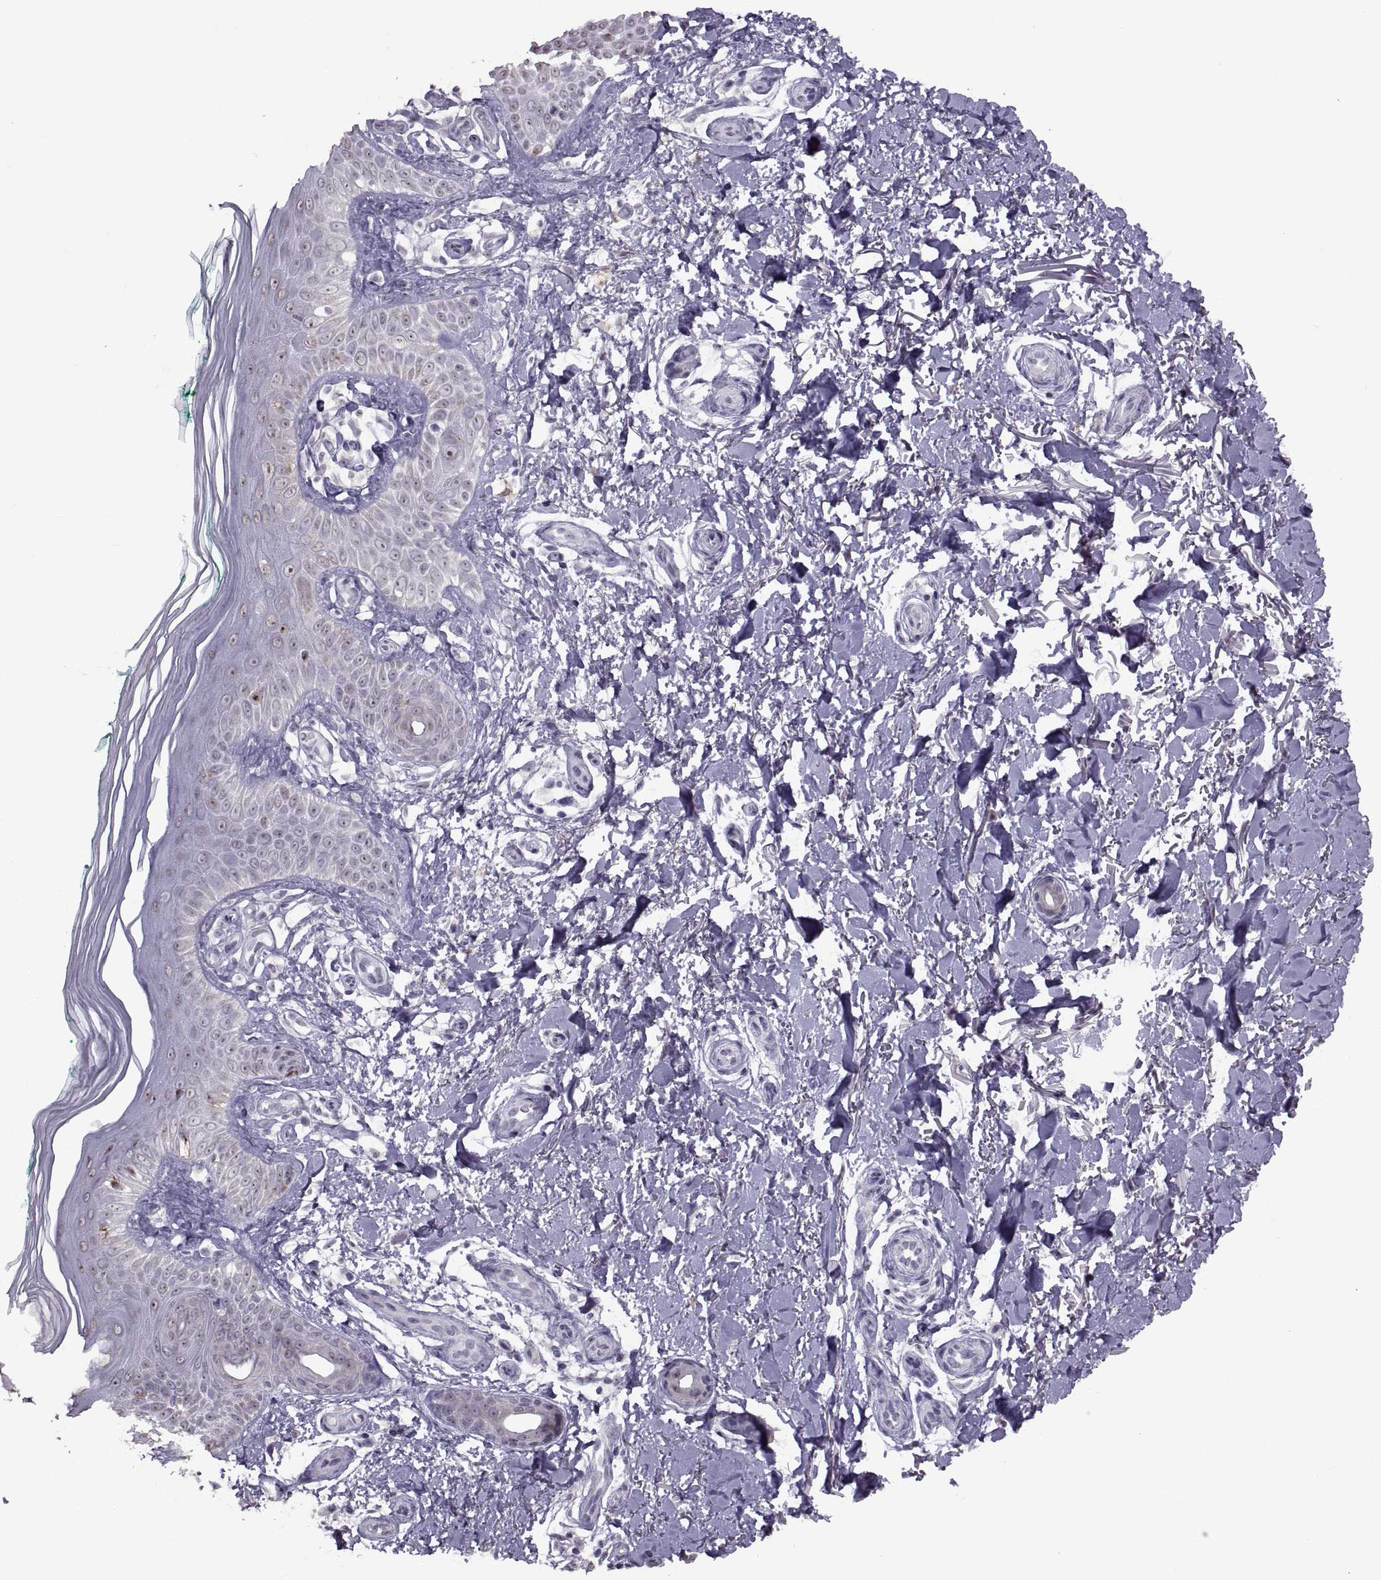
{"staining": {"intensity": "negative", "quantity": "none", "location": "none"}, "tissue": "skin", "cell_type": "Fibroblasts", "image_type": "normal", "snomed": [{"axis": "morphology", "description": "Normal tissue, NOS"}, {"axis": "morphology", "description": "Inflammation, NOS"}, {"axis": "morphology", "description": "Fibrosis, NOS"}, {"axis": "topography", "description": "Skin"}], "caption": "Immunohistochemistry (IHC) image of benign skin stained for a protein (brown), which displays no expression in fibroblasts.", "gene": "ASIC2", "patient": {"sex": "male", "age": 71}}